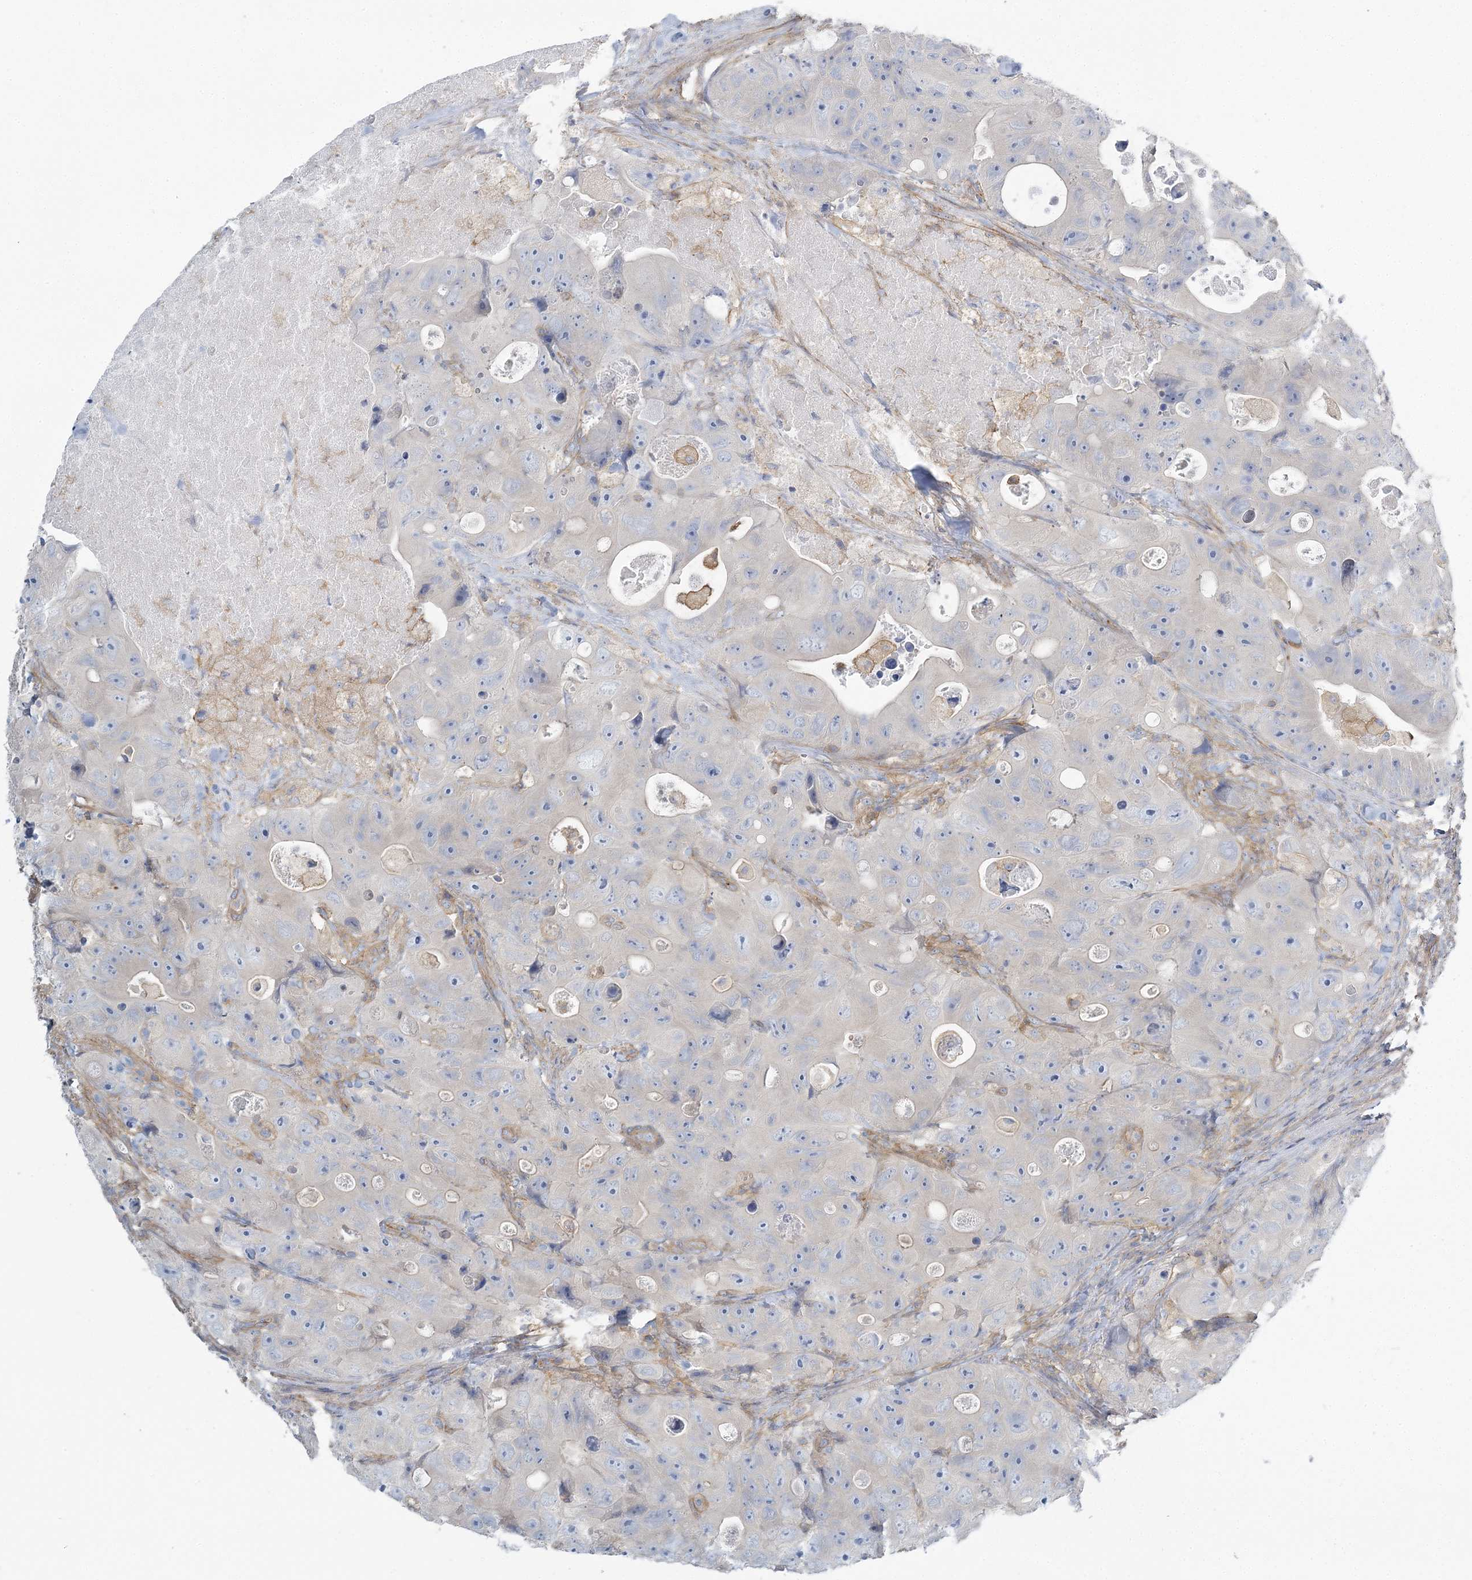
{"staining": {"intensity": "negative", "quantity": "none", "location": "none"}, "tissue": "colorectal cancer", "cell_type": "Tumor cells", "image_type": "cancer", "snomed": [{"axis": "morphology", "description": "Adenocarcinoma, NOS"}, {"axis": "topography", "description": "Colon"}], "caption": "A photomicrograph of human colorectal adenocarcinoma is negative for staining in tumor cells.", "gene": "CUEDC2", "patient": {"sex": "female", "age": 46}}